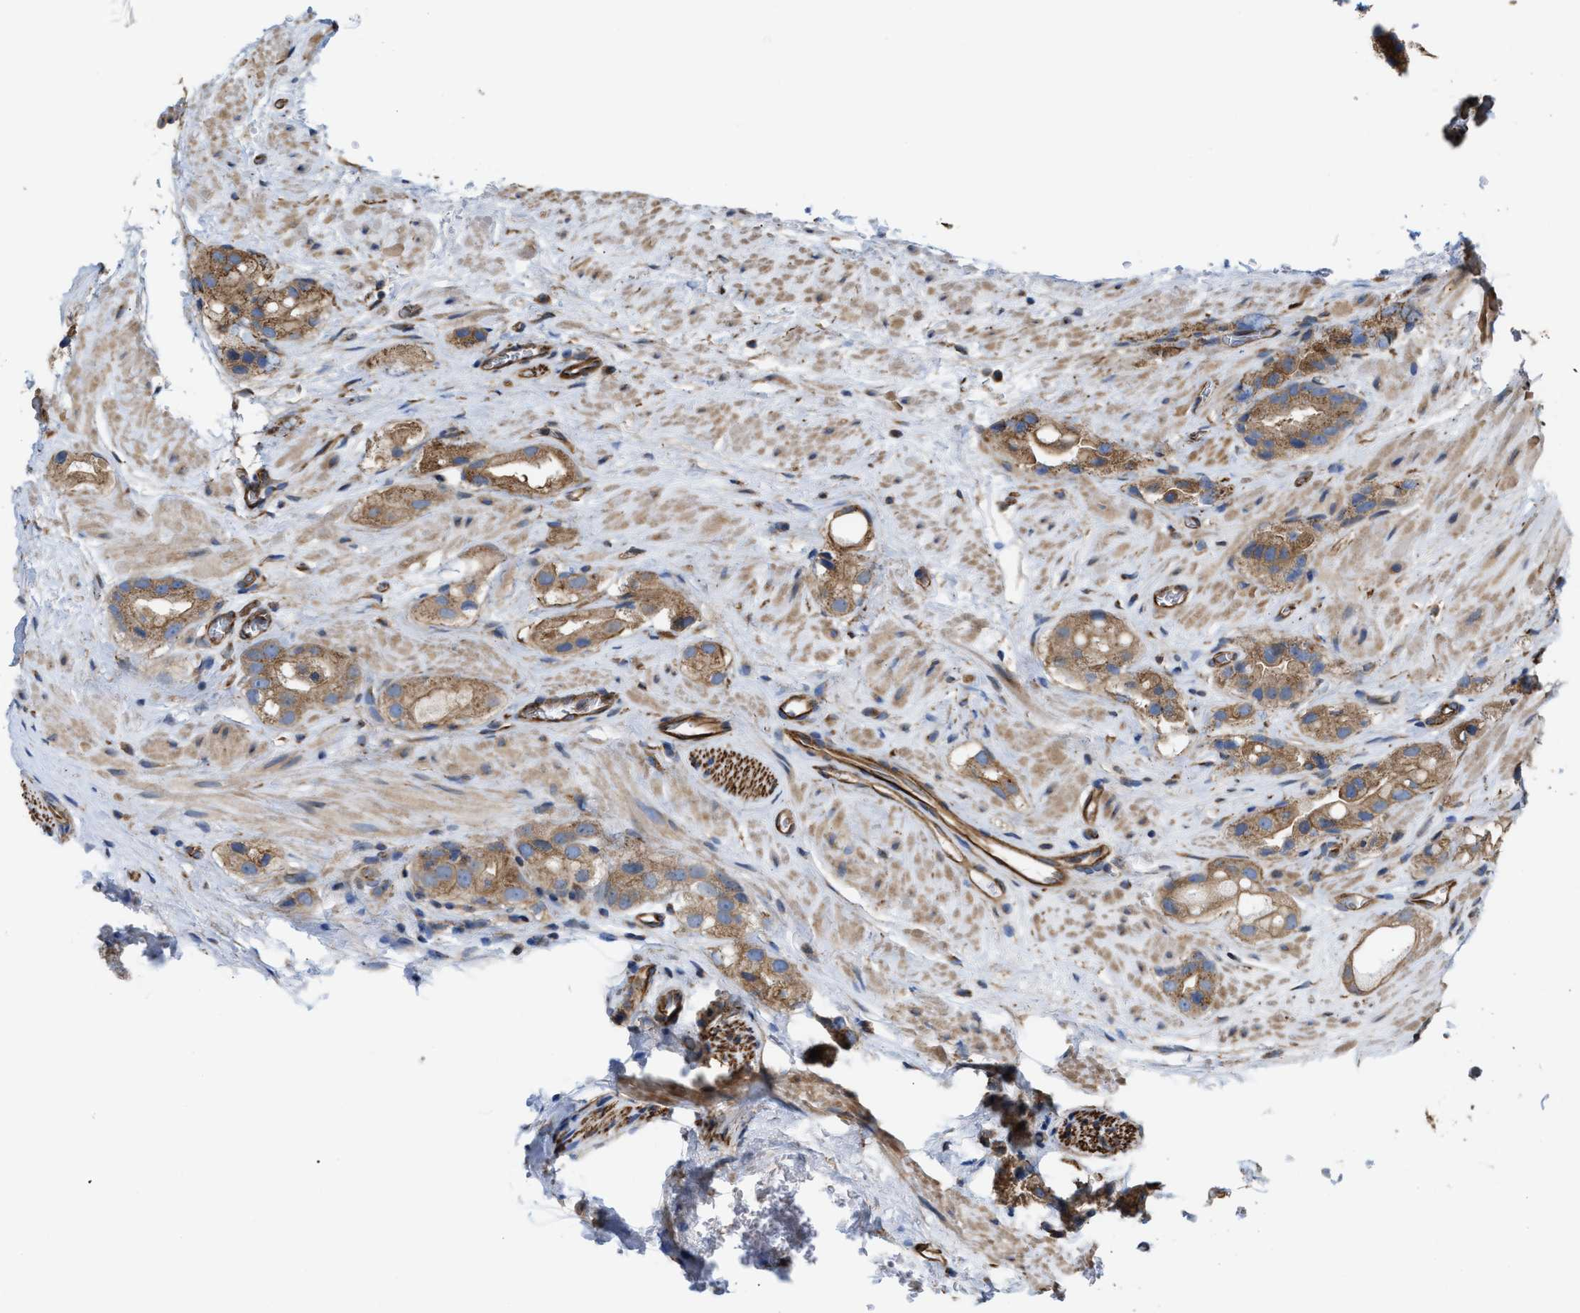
{"staining": {"intensity": "moderate", "quantity": ">75%", "location": "cytoplasmic/membranous"}, "tissue": "prostate cancer", "cell_type": "Tumor cells", "image_type": "cancer", "snomed": [{"axis": "morphology", "description": "Adenocarcinoma, High grade"}, {"axis": "topography", "description": "Prostate"}], "caption": "Prostate adenocarcinoma (high-grade) was stained to show a protein in brown. There is medium levels of moderate cytoplasmic/membranous expression in about >75% of tumor cells. Nuclei are stained in blue.", "gene": "EPS15L1", "patient": {"sex": "male", "age": 63}}